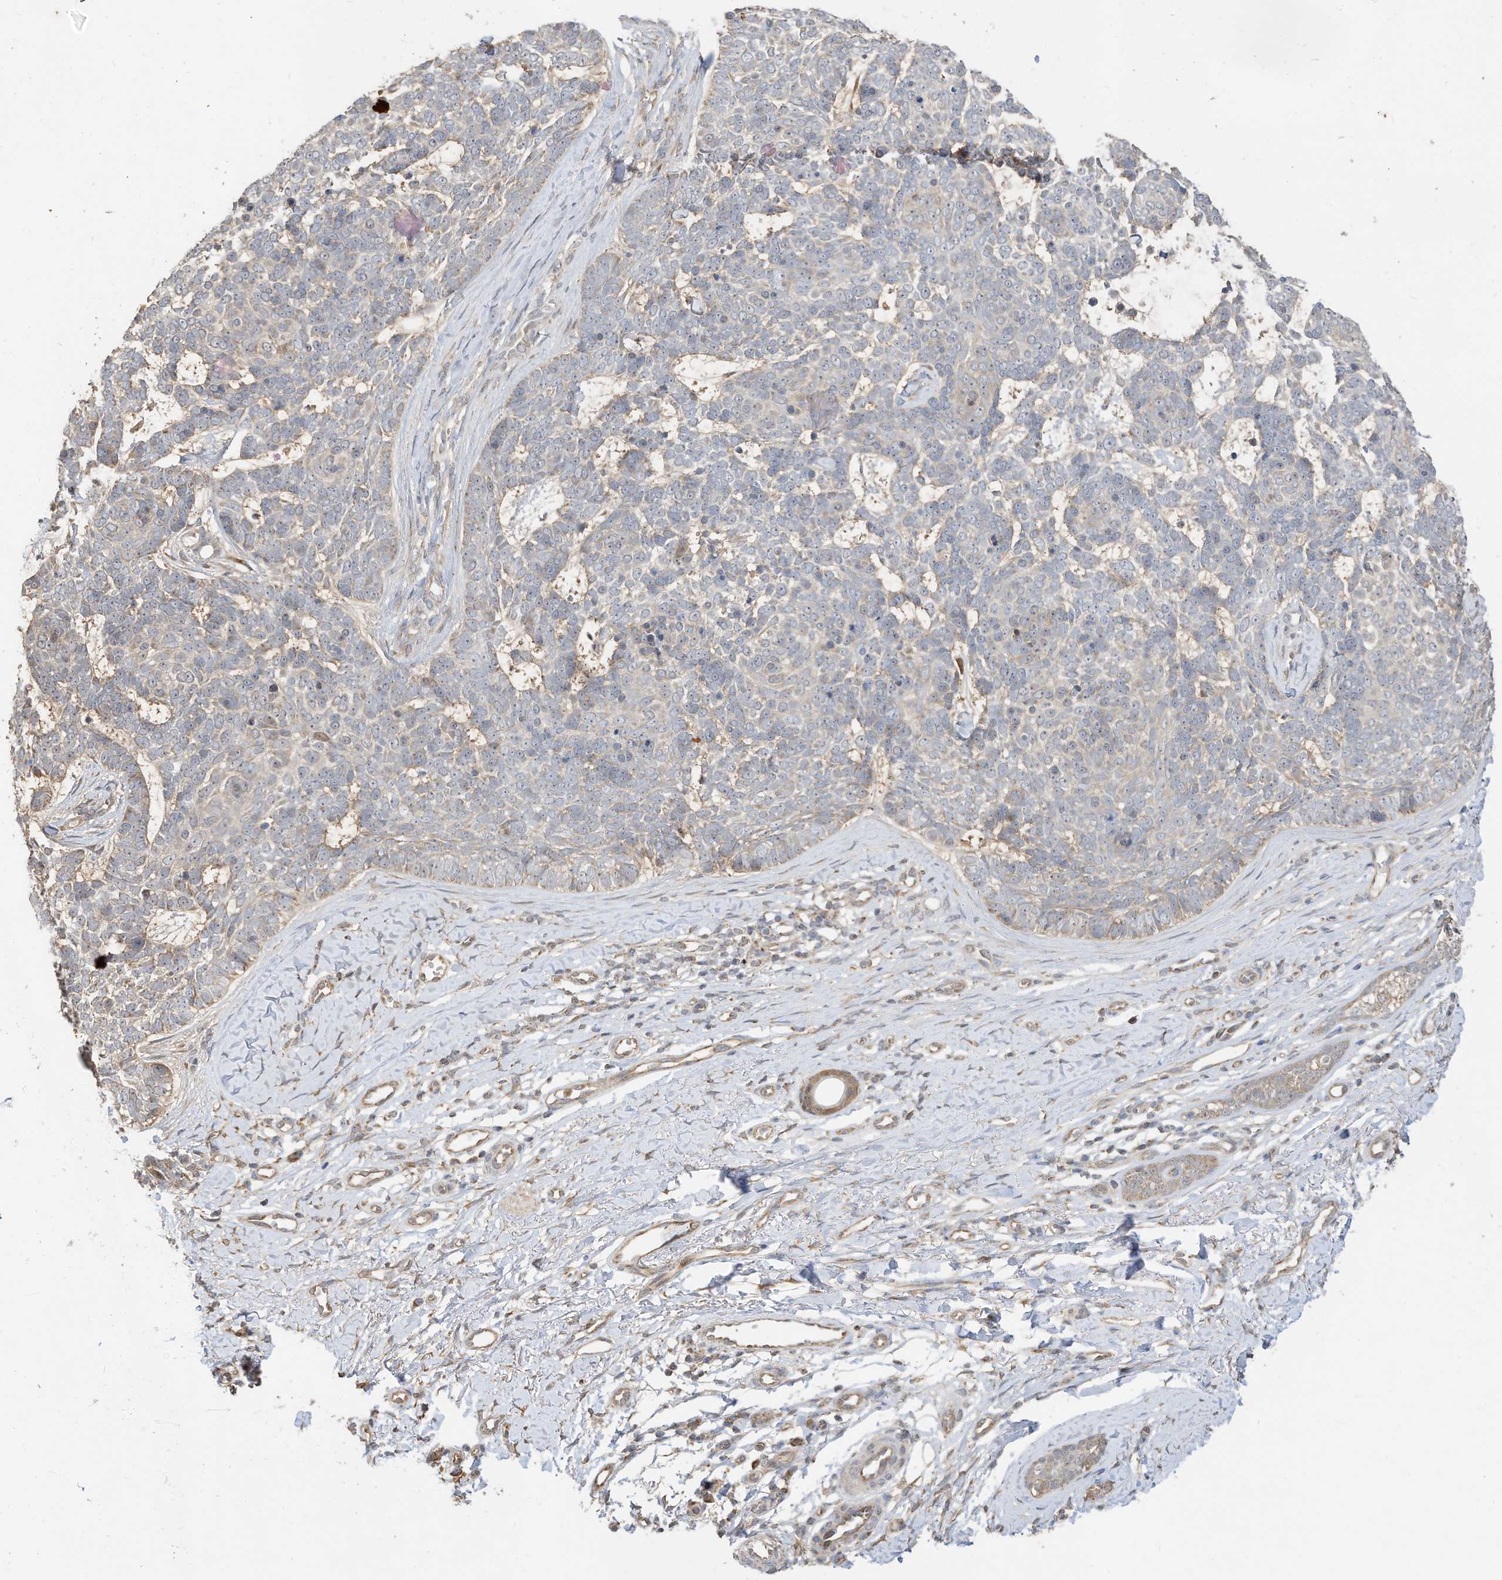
{"staining": {"intensity": "weak", "quantity": "<25%", "location": "cytoplasmic/membranous"}, "tissue": "skin cancer", "cell_type": "Tumor cells", "image_type": "cancer", "snomed": [{"axis": "morphology", "description": "Basal cell carcinoma"}, {"axis": "topography", "description": "Skin"}], "caption": "Image shows no protein staining in tumor cells of skin cancer tissue.", "gene": "CAGE1", "patient": {"sex": "female", "age": 81}}